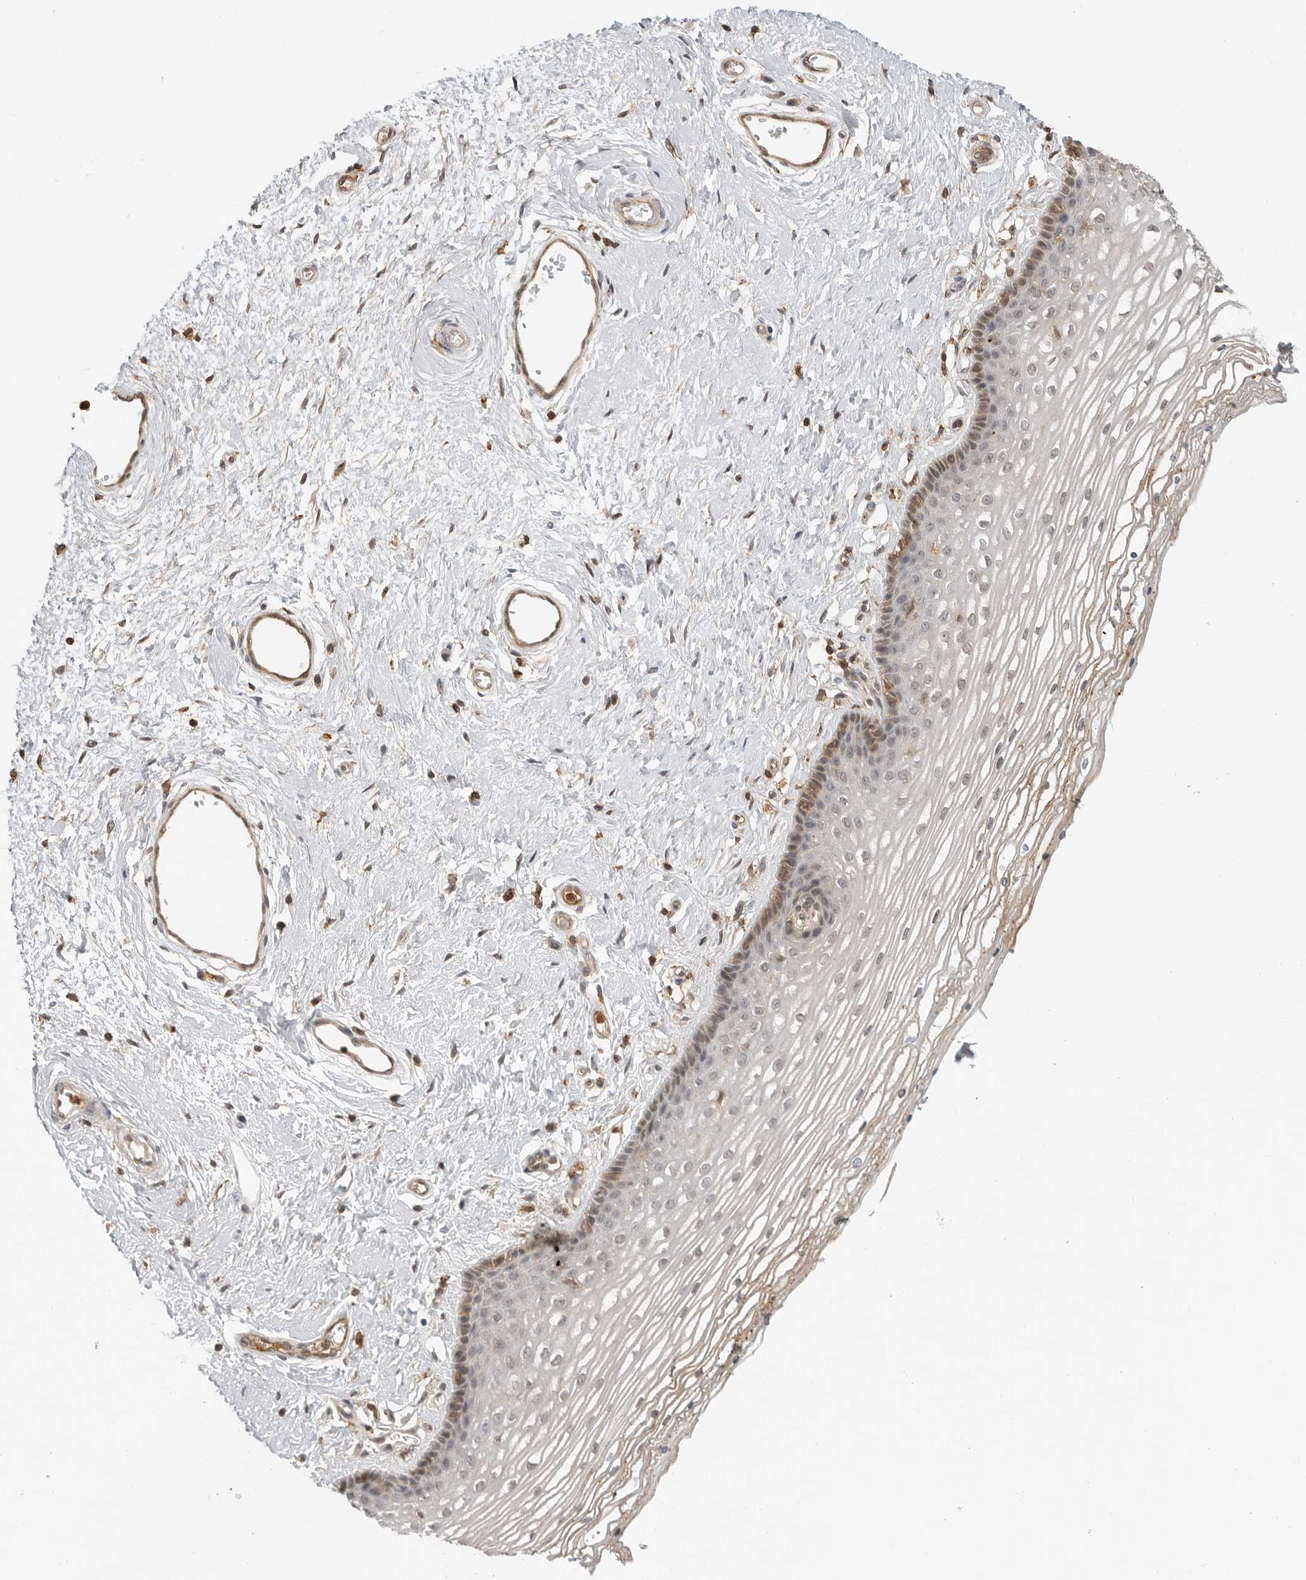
{"staining": {"intensity": "moderate", "quantity": ">75%", "location": "cytoplasmic/membranous,nuclear"}, "tissue": "vagina", "cell_type": "Squamous epithelial cells", "image_type": "normal", "snomed": [{"axis": "morphology", "description": "Normal tissue, NOS"}, {"axis": "topography", "description": "Vagina"}], "caption": "Protein staining exhibits moderate cytoplasmic/membranous,nuclear expression in approximately >75% of squamous epithelial cells in normal vagina.", "gene": "ANXA11", "patient": {"sex": "female", "age": 46}}